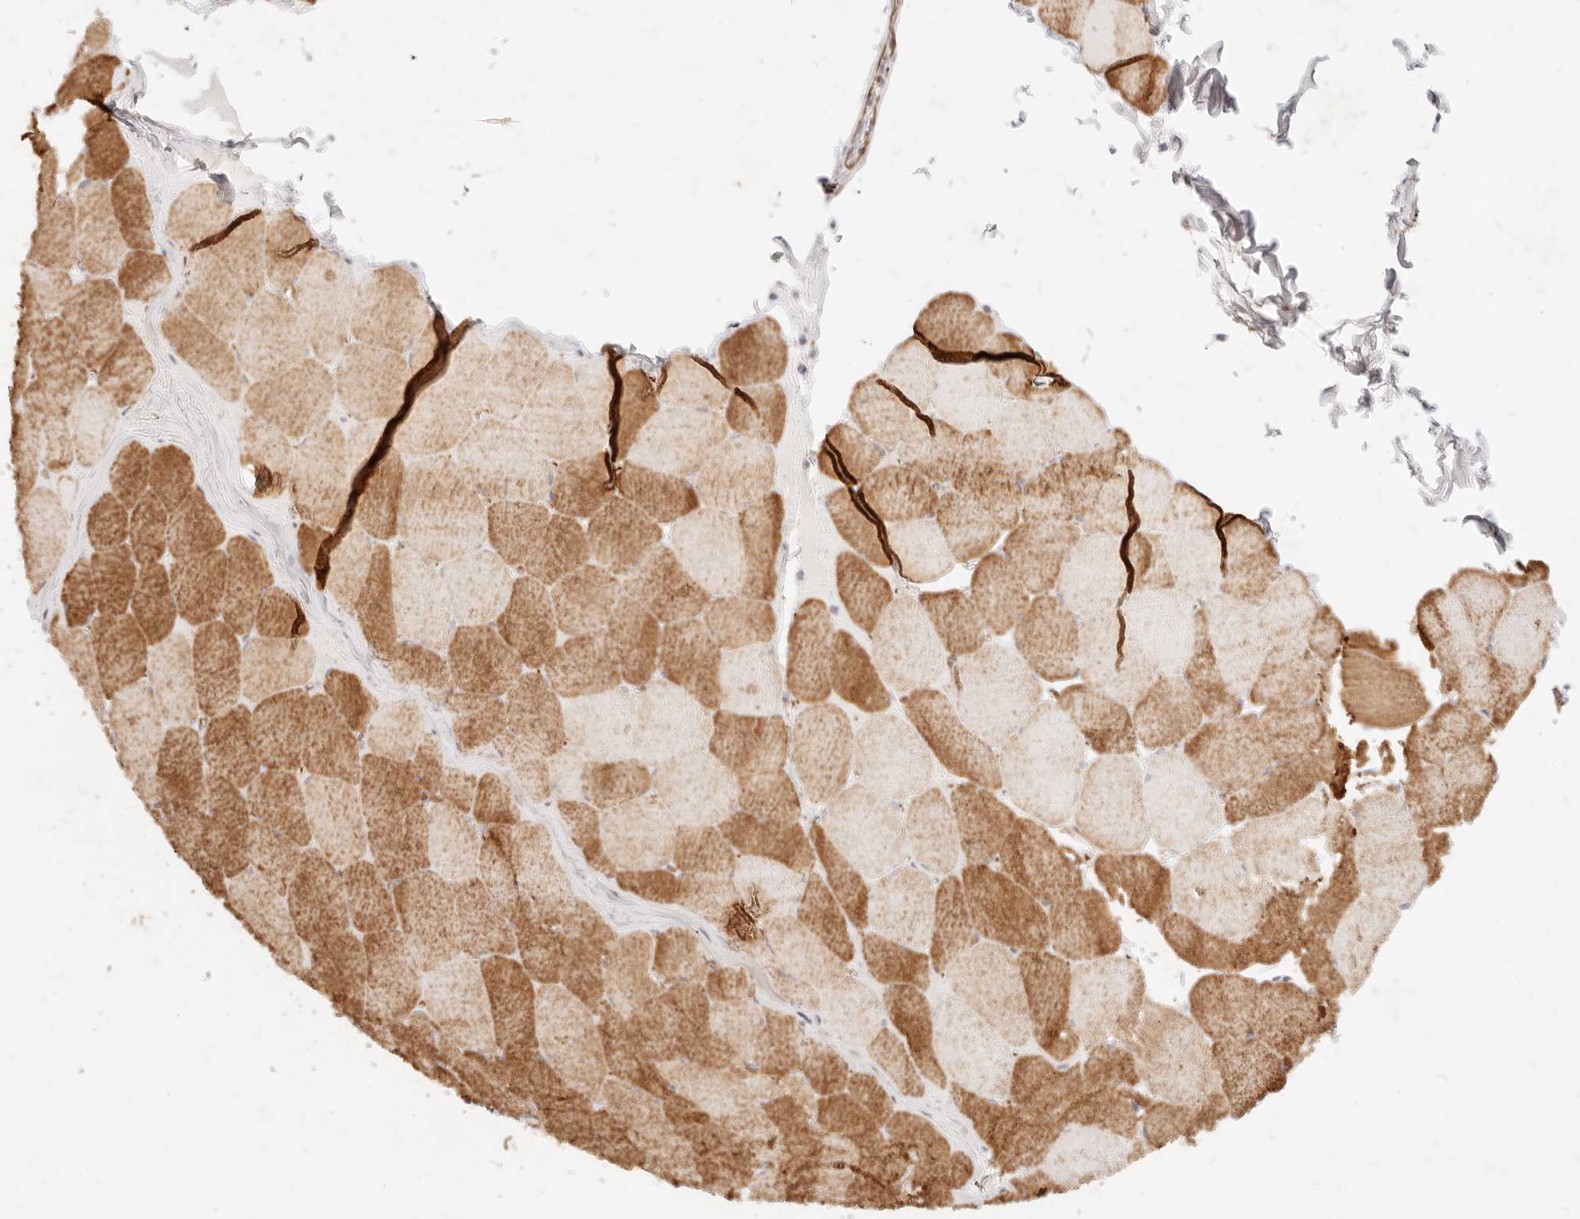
{"staining": {"intensity": "moderate", "quantity": ">75%", "location": "cytoplasmic/membranous"}, "tissue": "skeletal muscle", "cell_type": "Myocytes", "image_type": "normal", "snomed": [{"axis": "morphology", "description": "Normal tissue, NOS"}, {"axis": "topography", "description": "Skeletal muscle"}], "caption": "IHC (DAB) staining of benign human skeletal muscle demonstrates moderate cytoplasmic/membranous protein staining in approximately >75% of myocytes.", "gene": "TMTC2", "patient": {"sex": "male", "age": 62}}